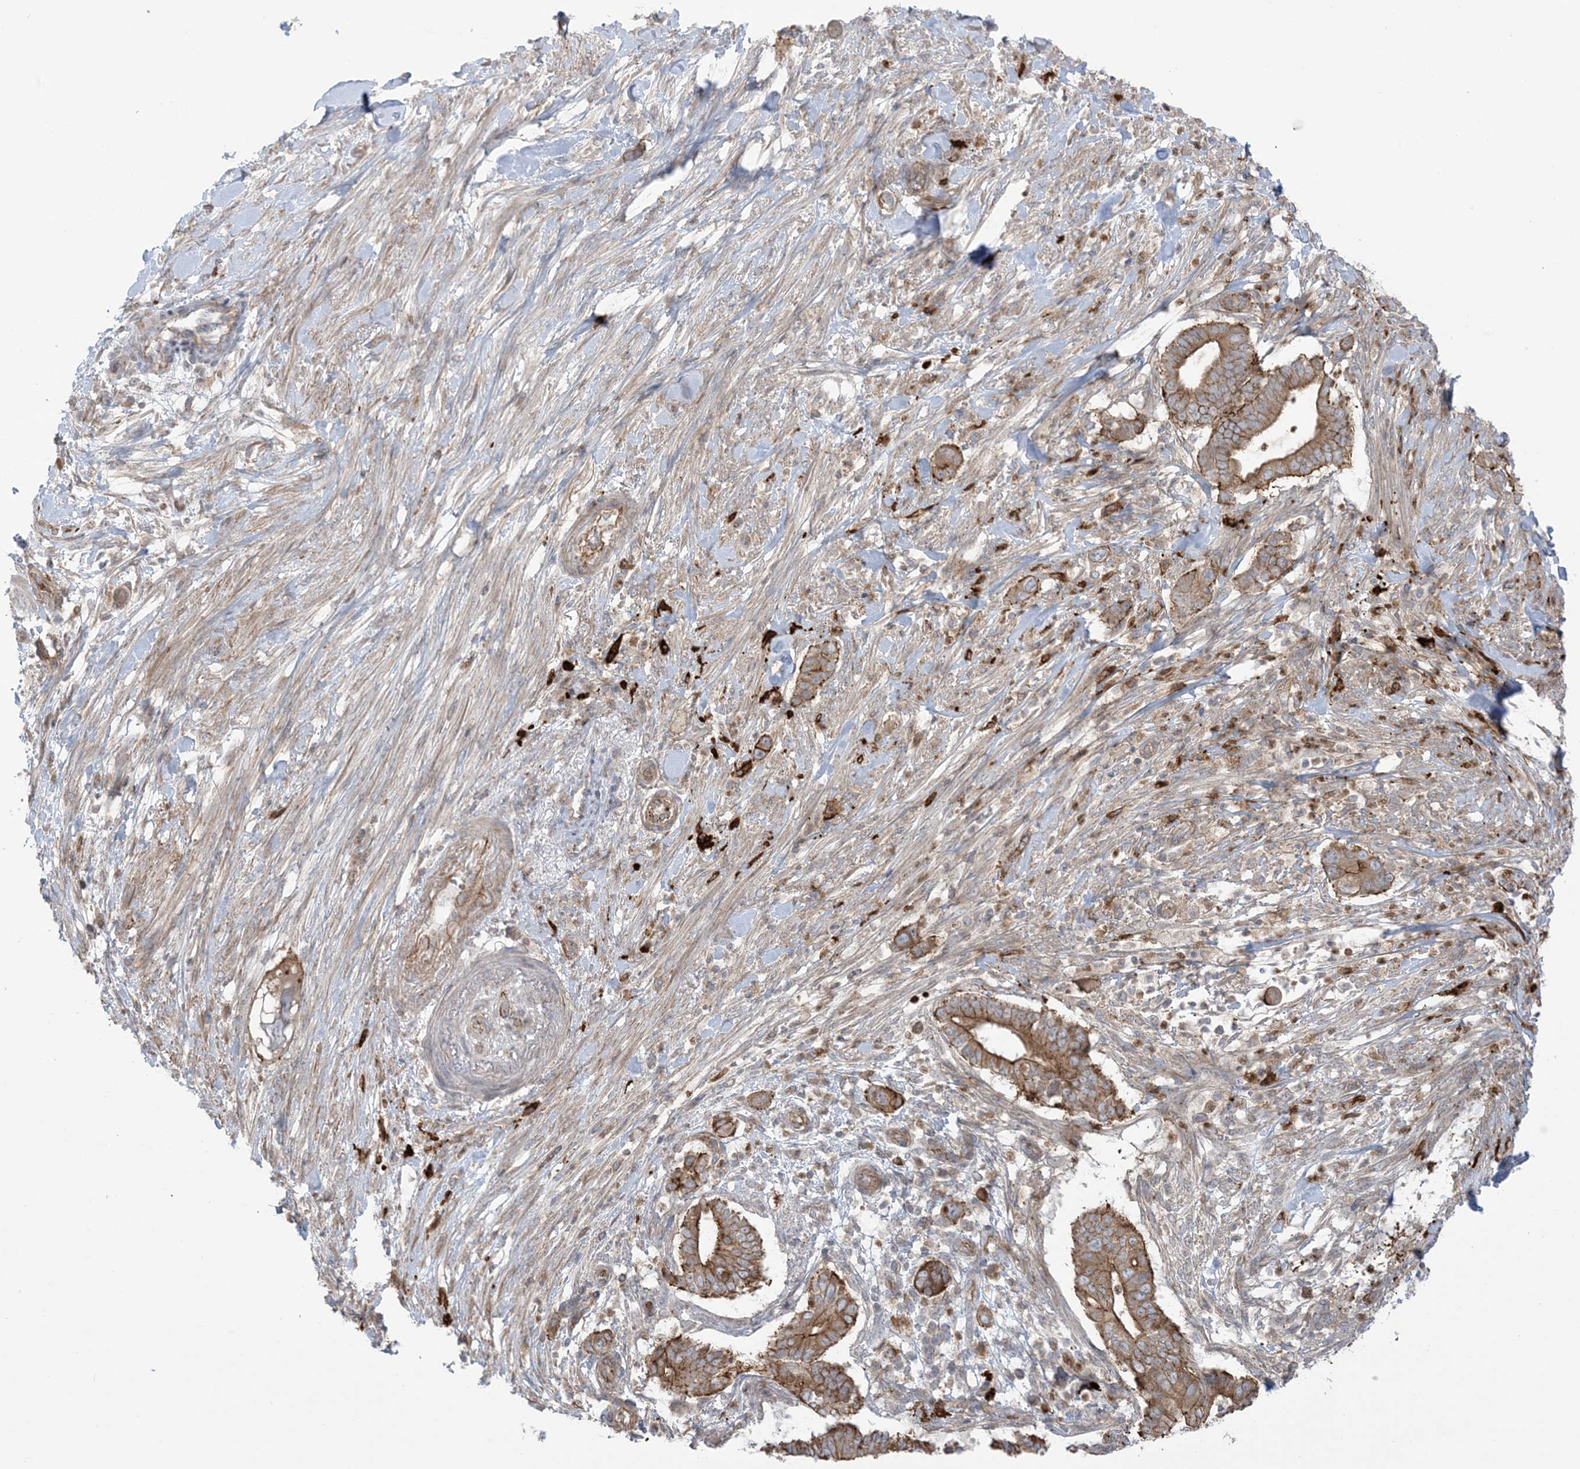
{"staining": {"intensity": "moderate", "quantity": ">75%", "location": "cytoplasmic/membranous"}, "tissue": "pancreatic cancer", "cell_type": "Tumor cells", "image_type": "cancer", "snomed": [{"axis": "morphology", "description": "Adenocarcinoma, NOS"}, {"axis": "topography", "description": "Pancreas"}], "caption": "Brown immunohistochemical staining in pancreatic cancer exhibits moderate cytoplasmic/membranous expression in approximately >75% of tumor cells.", "gene": "ICMT", "patient": {"sex": "male", "age": 68}}